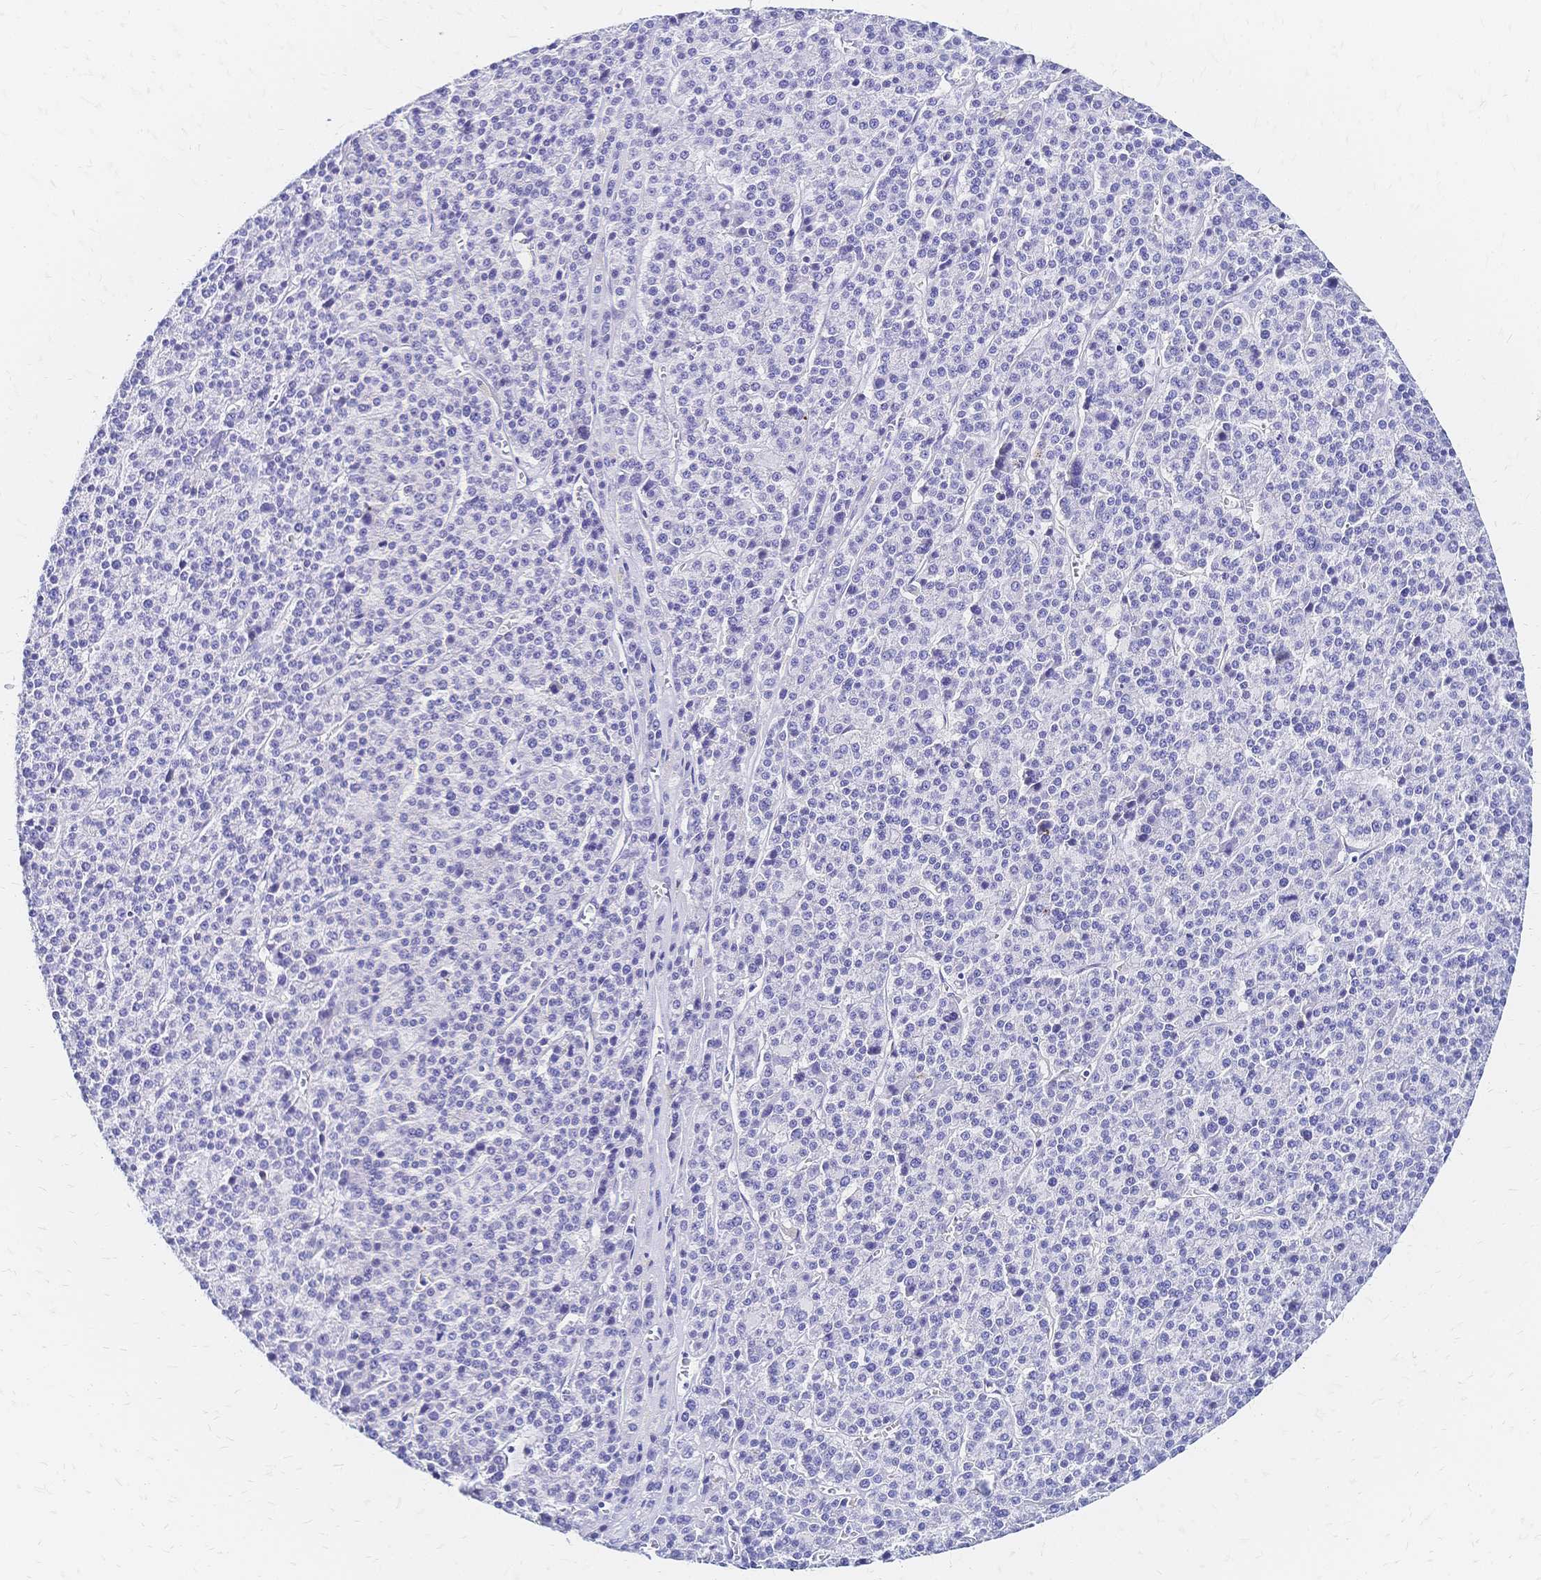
{"staining": {"intensity": "negative", "quantity": "none", "location": "none"}, "tissue": "liver cancer", "cell_type": "Tumor cells", "image_type": "cancer", "snomed": [{"axis": "morphology", "description": "Carcinoma, Hepatocellular, NOS"}, {"axis": "topography", "description": "Liver"}], "caption": "High power microscopy image of an IHC photomicrograph of hepatocellular carcinoma (liver), revealing no significant staining in tumor cells. (Brightfield microscopy of DAB (3,3'-diaminobenzidine) IHC at high magnification).", "gene": "SLC5A1", "patient": {"sex": "female", "age": 58}}